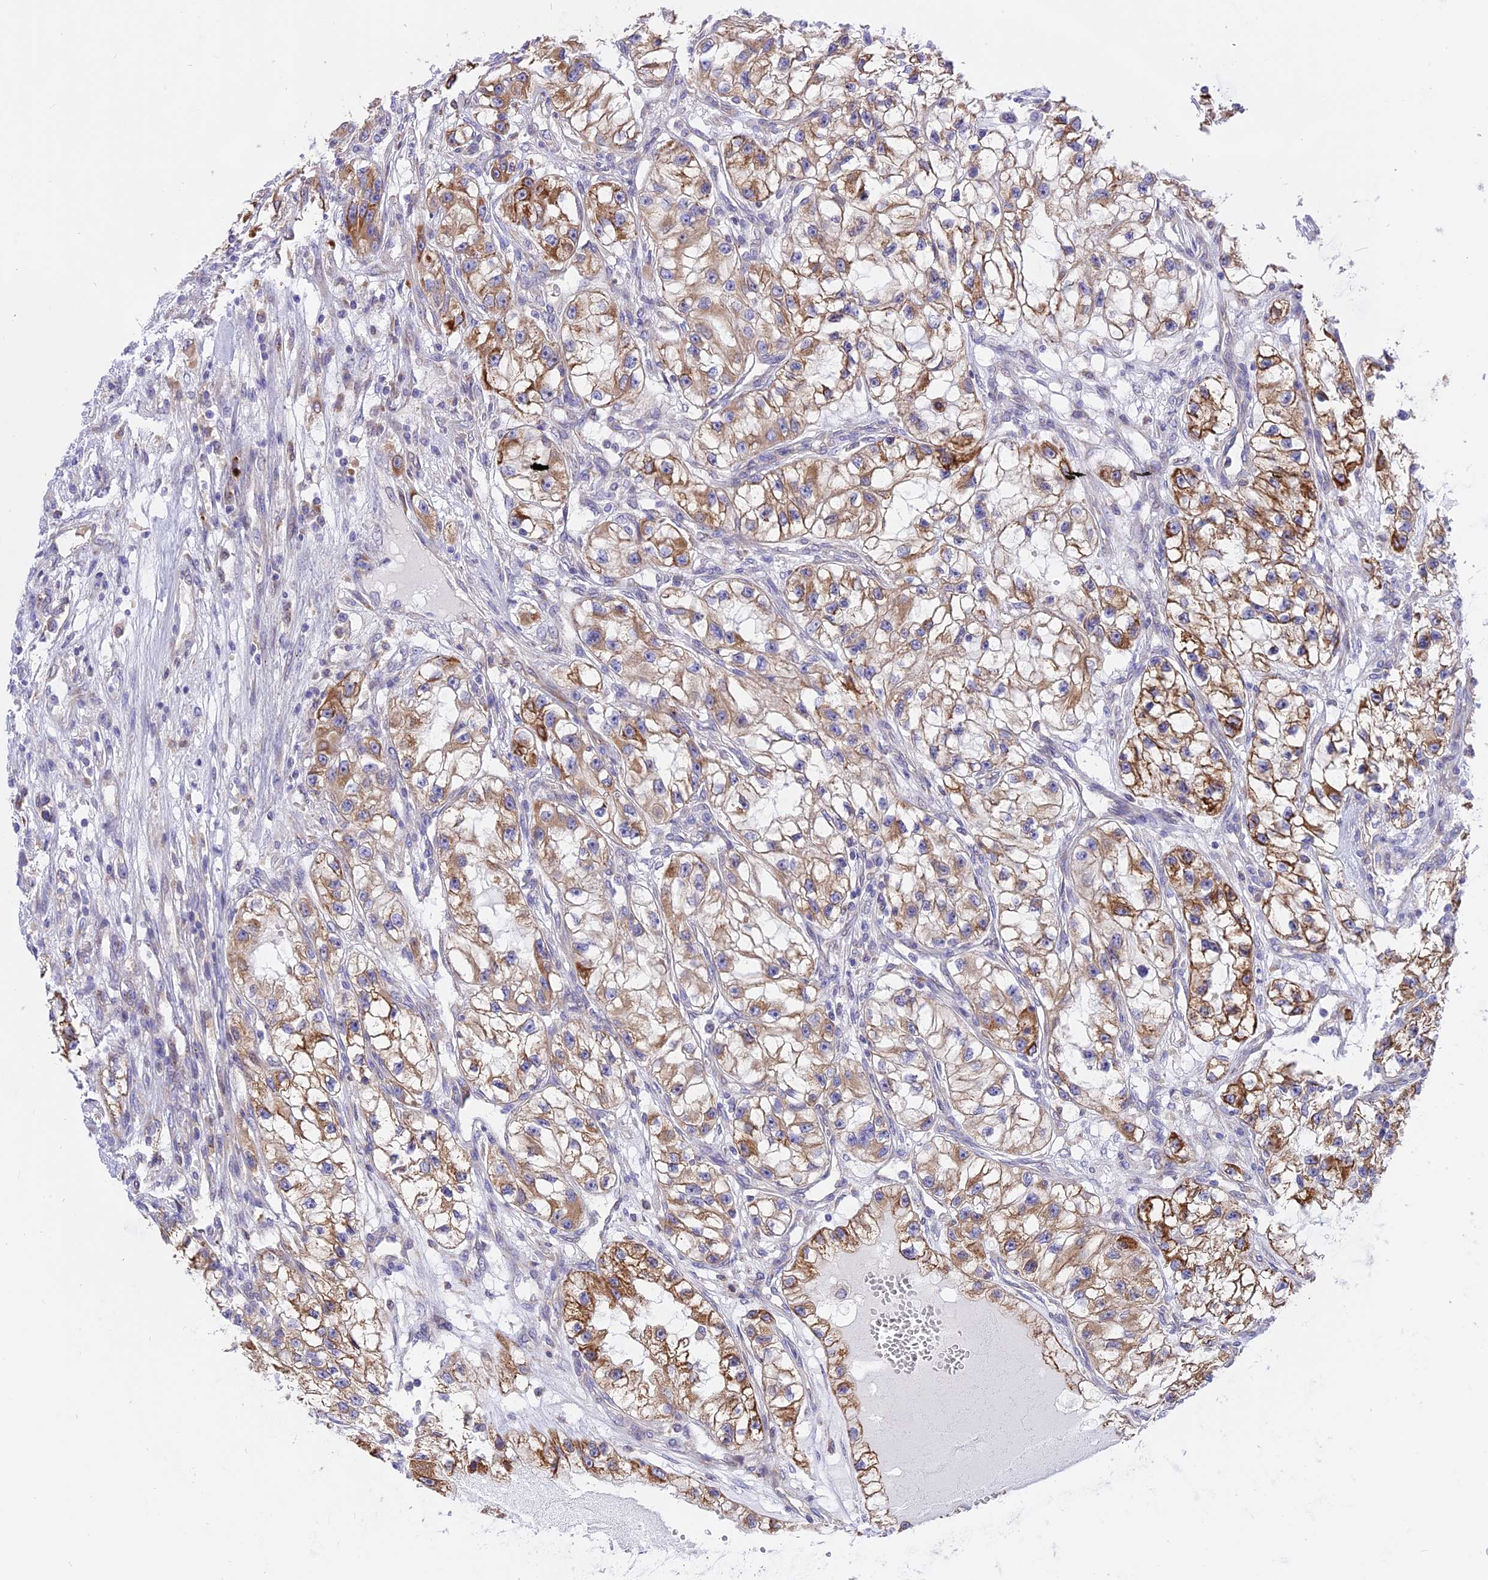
{"staining": {"intensity": "strong", "quantity": ">75%", "location": "cytoplasmic/membranous"}, "tissue": "renal cancer", "cell_type": "Tumor cells", "image_type": "cancer", "snomed": [{"axis": "morphology", "description": "Adenocarcinoma, NOS"}, {"axis": "topography", "description": "Kidney"}], "caption": "A histopathology image showing strong cytoplasmic/membranous expression in about >75% of tumor cells in adenocarcinoma (renal), as visualized by brown immunohistochemical staining.", "gene": "ARMCX6", "patient": {"sex": "female", "age": 57}}